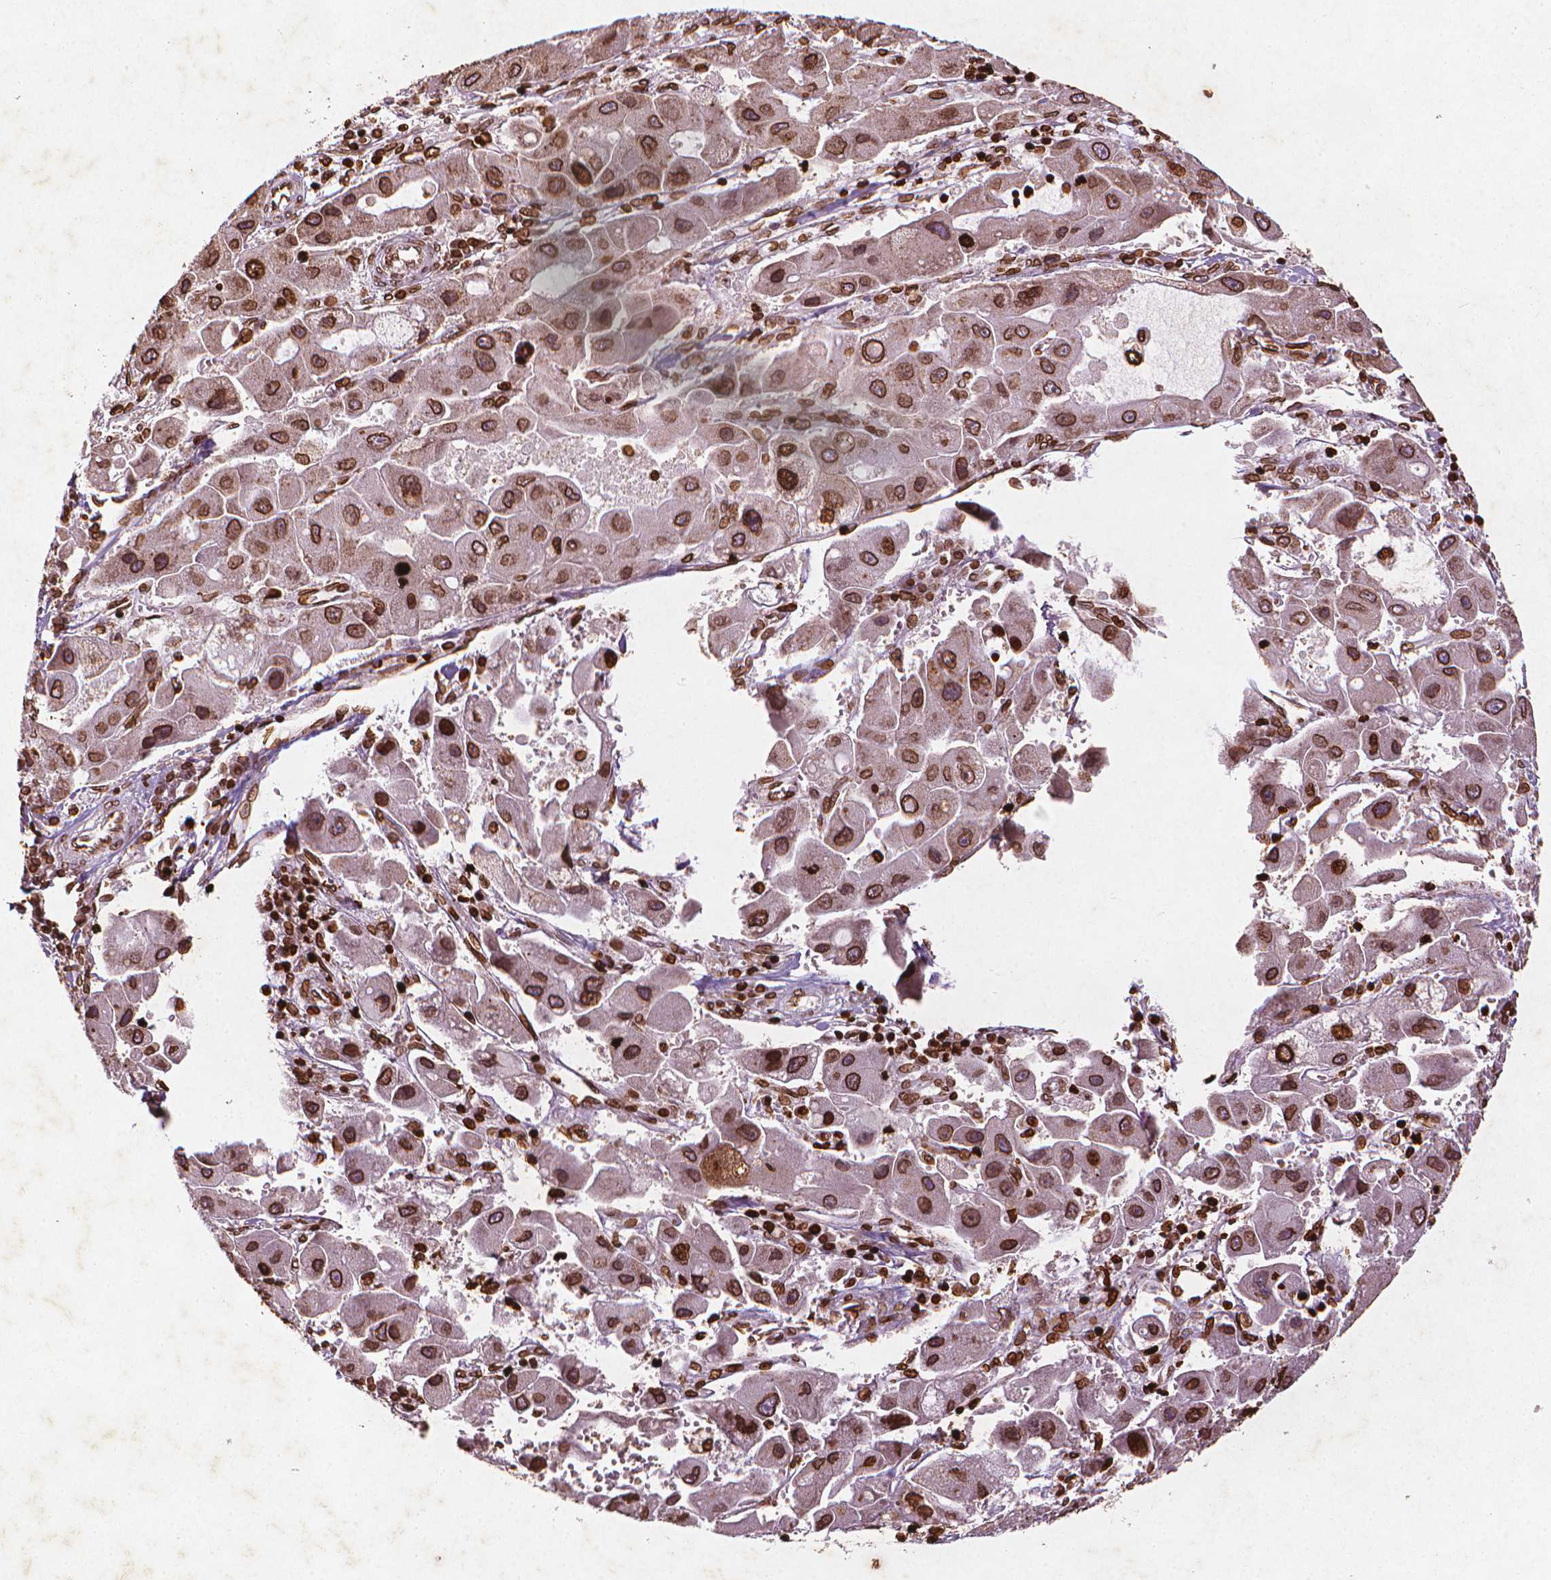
{"staining": {"intensity": "strong", "quantity": ">75%", "location": "cytoplasmic/membranous,nuclear"}, "tissue": "liver cancer", "cell_type": "Tumor cells", "image_type": "cancer", "snomed": [{"axis": "morphology", "description": "Carcinoma, Hepatocellular, NOS"}, {"axis": "topography", "description": "Liver"}], "caption": "Tumor cells reveal high levels of strong cytoplasmic/membranous and nuclear expression in about >75% of cells in human hepatocellular carcinoma (liver). (brown staining indicates protein expression, while blue staining denotes nuclei).", "gene": "LMNB1", "patient": {"sex": "male", "age": 24}}